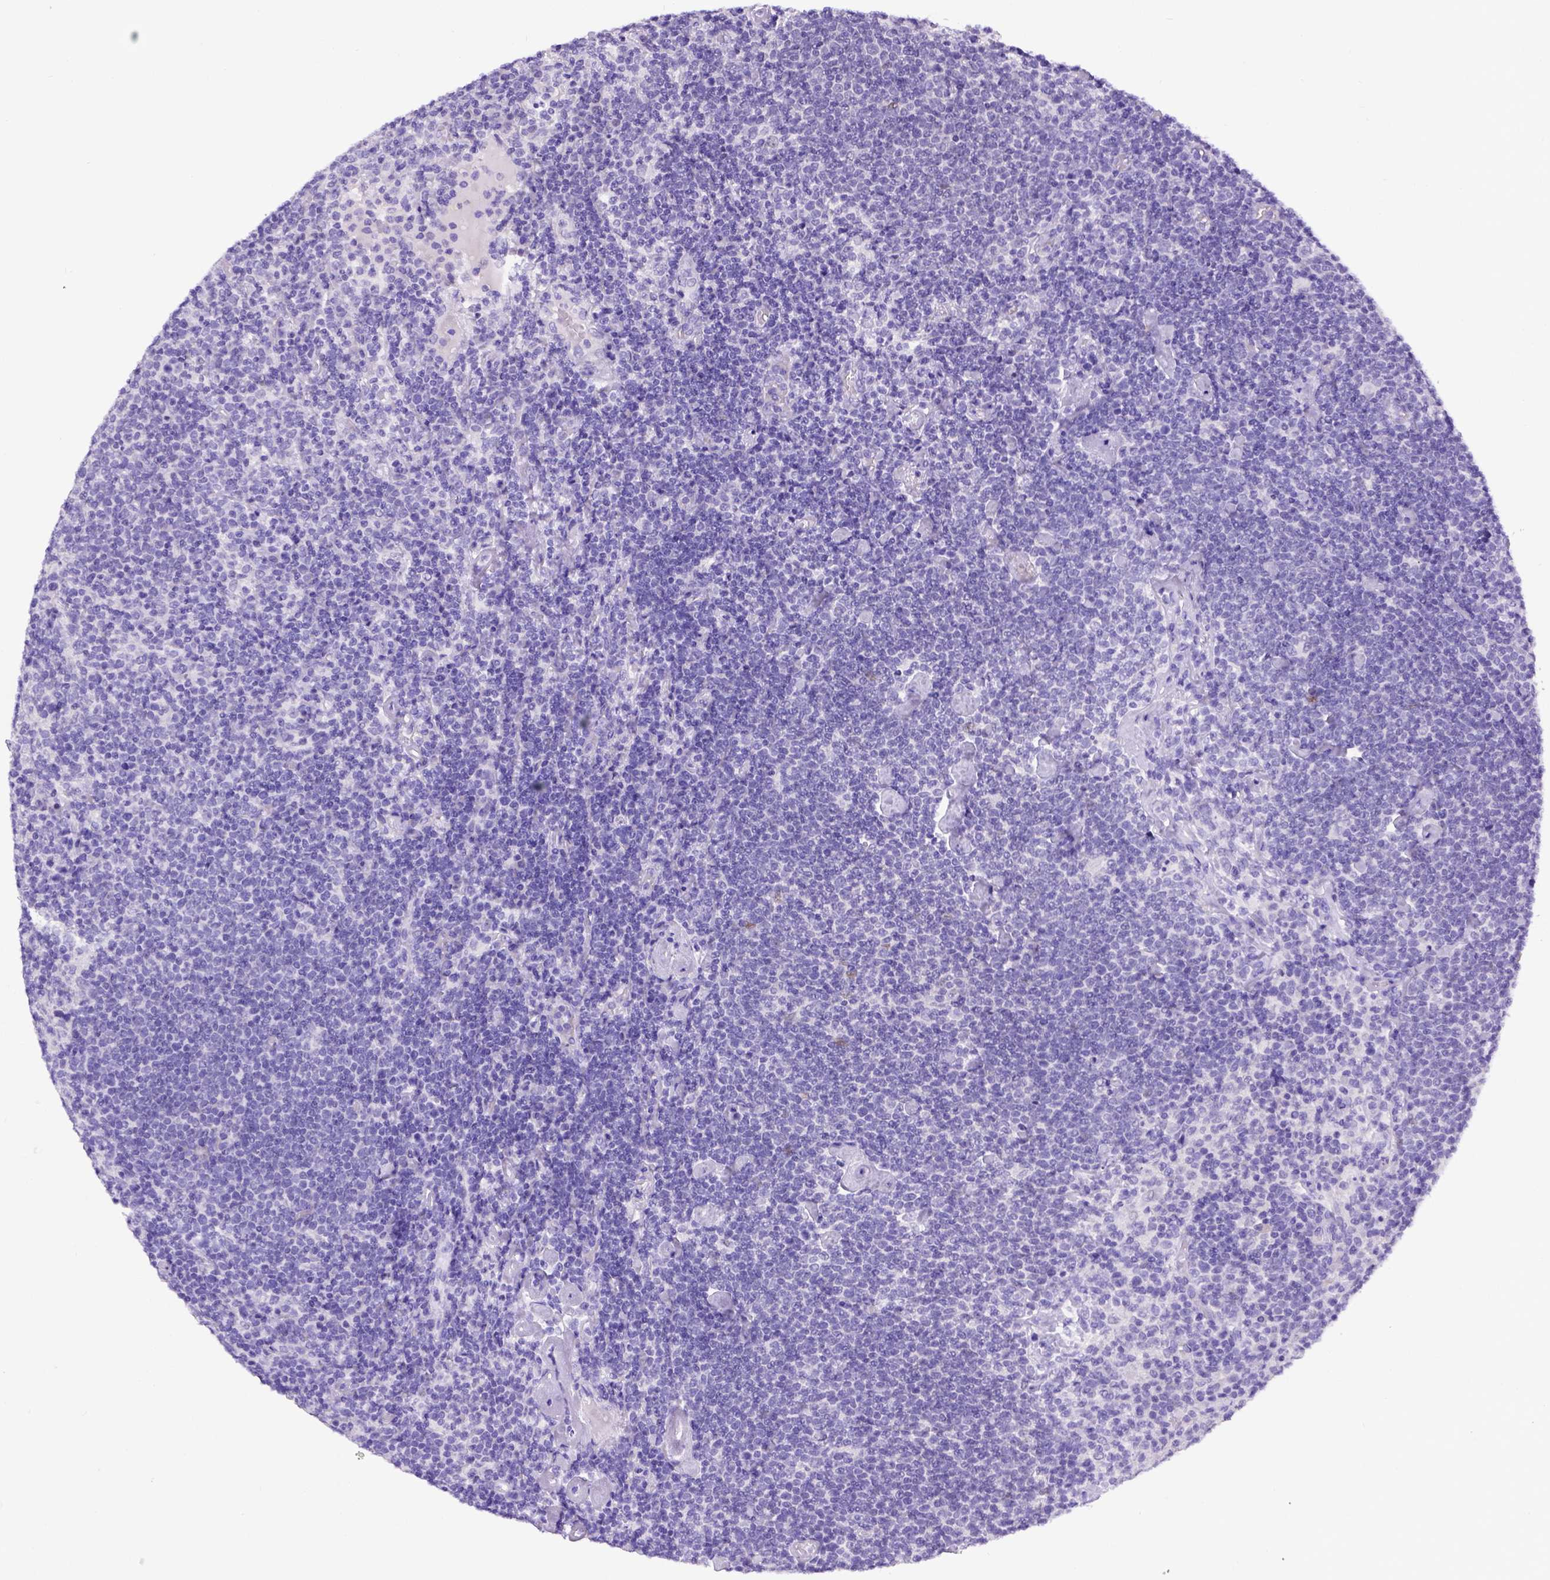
{"staining": {"intensity": "negative", "quantity": "none", "location": "none"}, "tissue": "lymphoma", "cell_type": "Tumor cells", "image_type": "cancer", "snomed": [{"axis": "morphology", "description": "Malignant lymphoma, non-Hodgkin's type, High grade"}, {"axis": "topography", "description": "Lymph node"}], "caption": "Tumor cells show no significant staining in lymphoma.", "gene": "ESR1", "patient": {"sex": "male", "age": 61}}